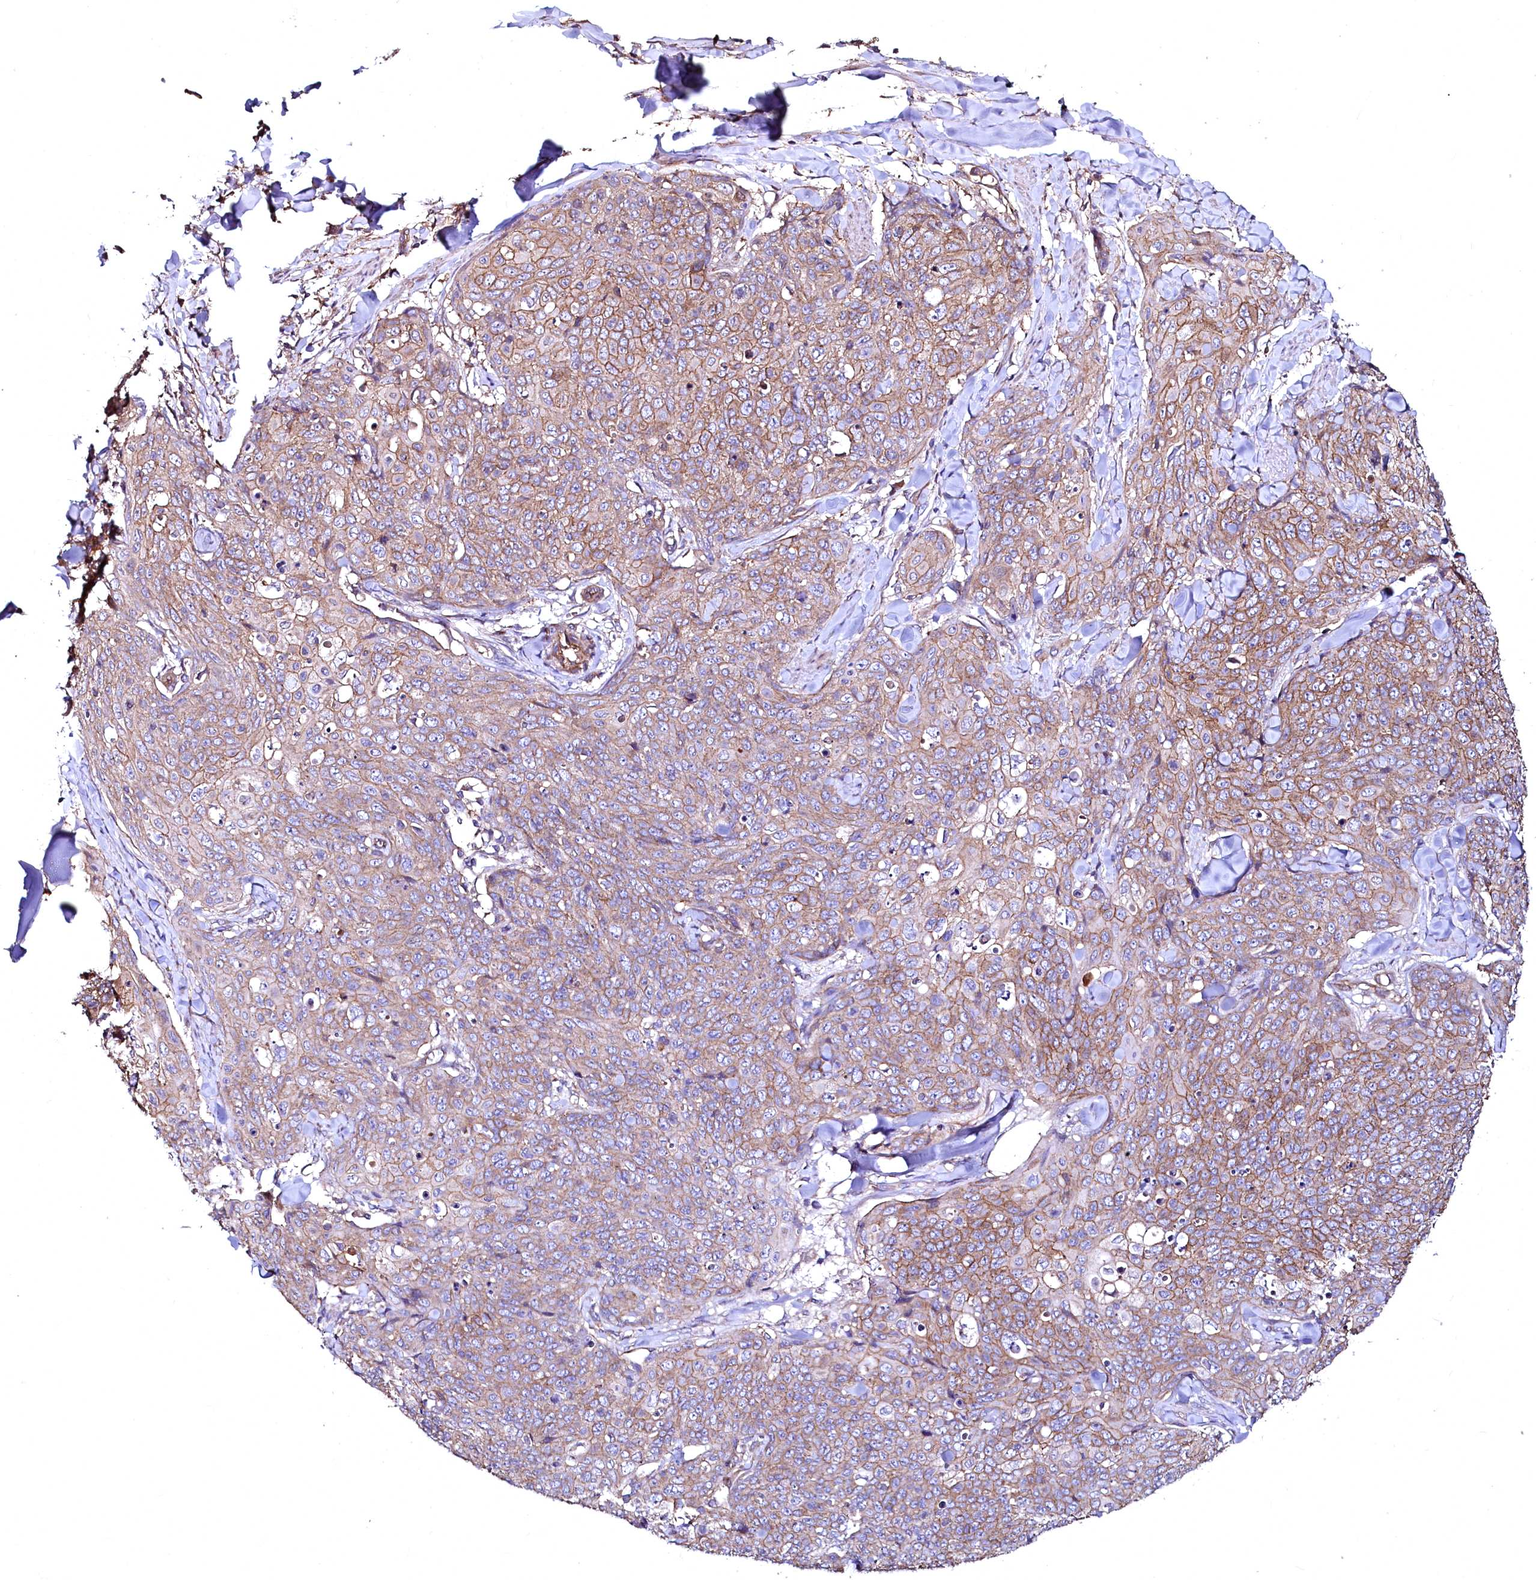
{"staining": {"intensity": "moderate", "quantity": ">75%", "location": "cytoplasmic/membranous"}, "tissue": "skin cancer", "cell_type": "Tumor cells", "image_type": "cancer", "snomed": [{"axis": "morphology", "description": "Squamous cell carcinoma, NOS"}, {"axis": "topography", "description": "Skin"}, {"axis": "topography", "description": "Vulva"}], "caption": "A micrograph of human skin cancer stained for a protein exhibits moderate cytoplasmic/membranous brown staining in tumor cells.", "gene": "TBCEL", "patient": {"sex": "female", "age": 85}}